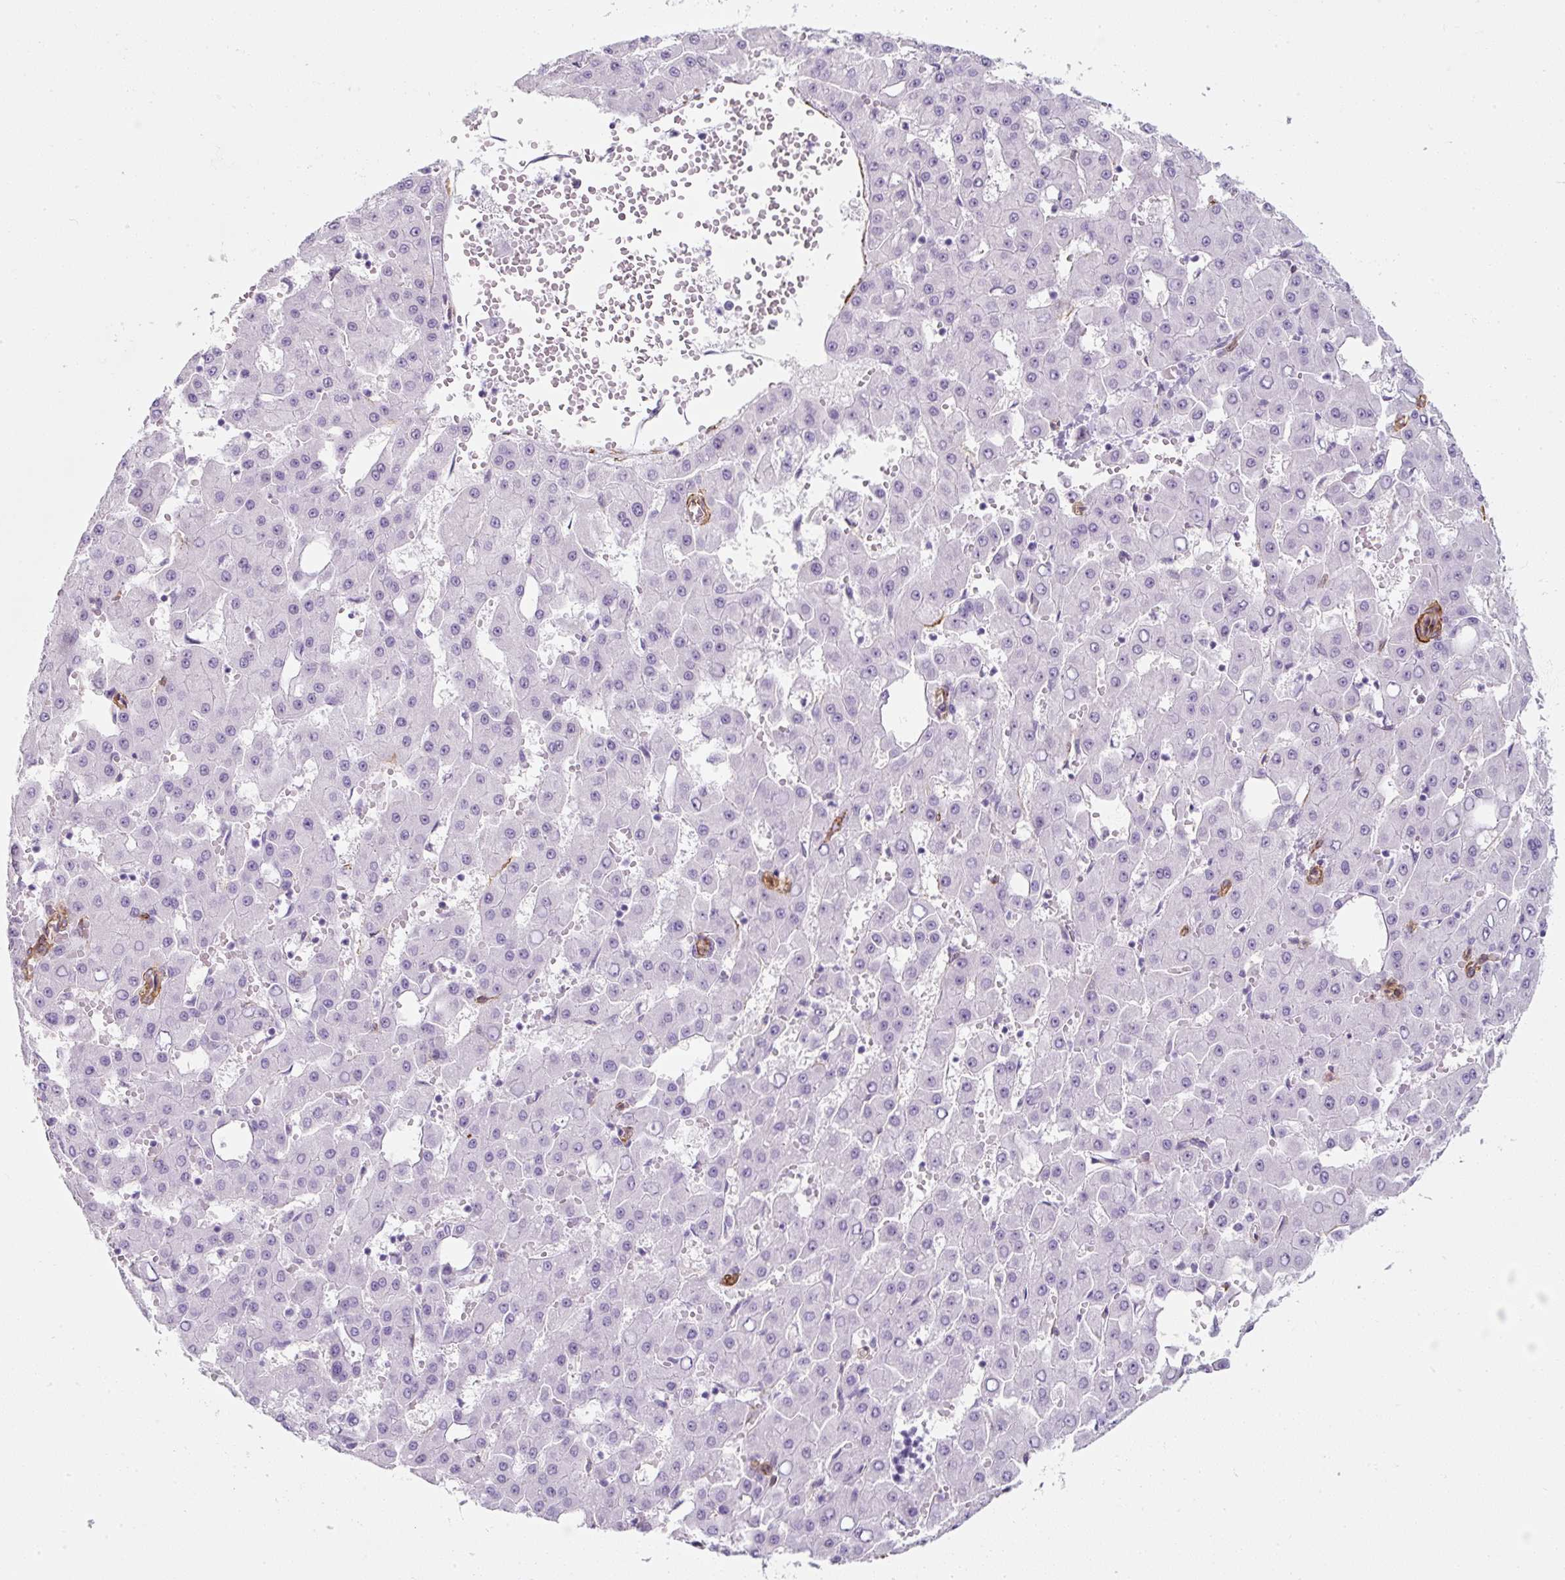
{"staining": {"intensity": "negative", "quantity": "none", "location": "none"}, "tissue": "liver cancer", "cell_type": "Tumor cells", "image_type": "cancer", "snomed": [{"axis": "morphology", "description": "Carcinoma, Hepatocellular, NOS"}, {"axis": "topography", "description": "Liver"}], "caption": "Tumor cells show no significant protein positivity in liver hepatocellular carcinoma.", "gene": "CAVIN3", "patient": {"sex": "male", "age": 47}}